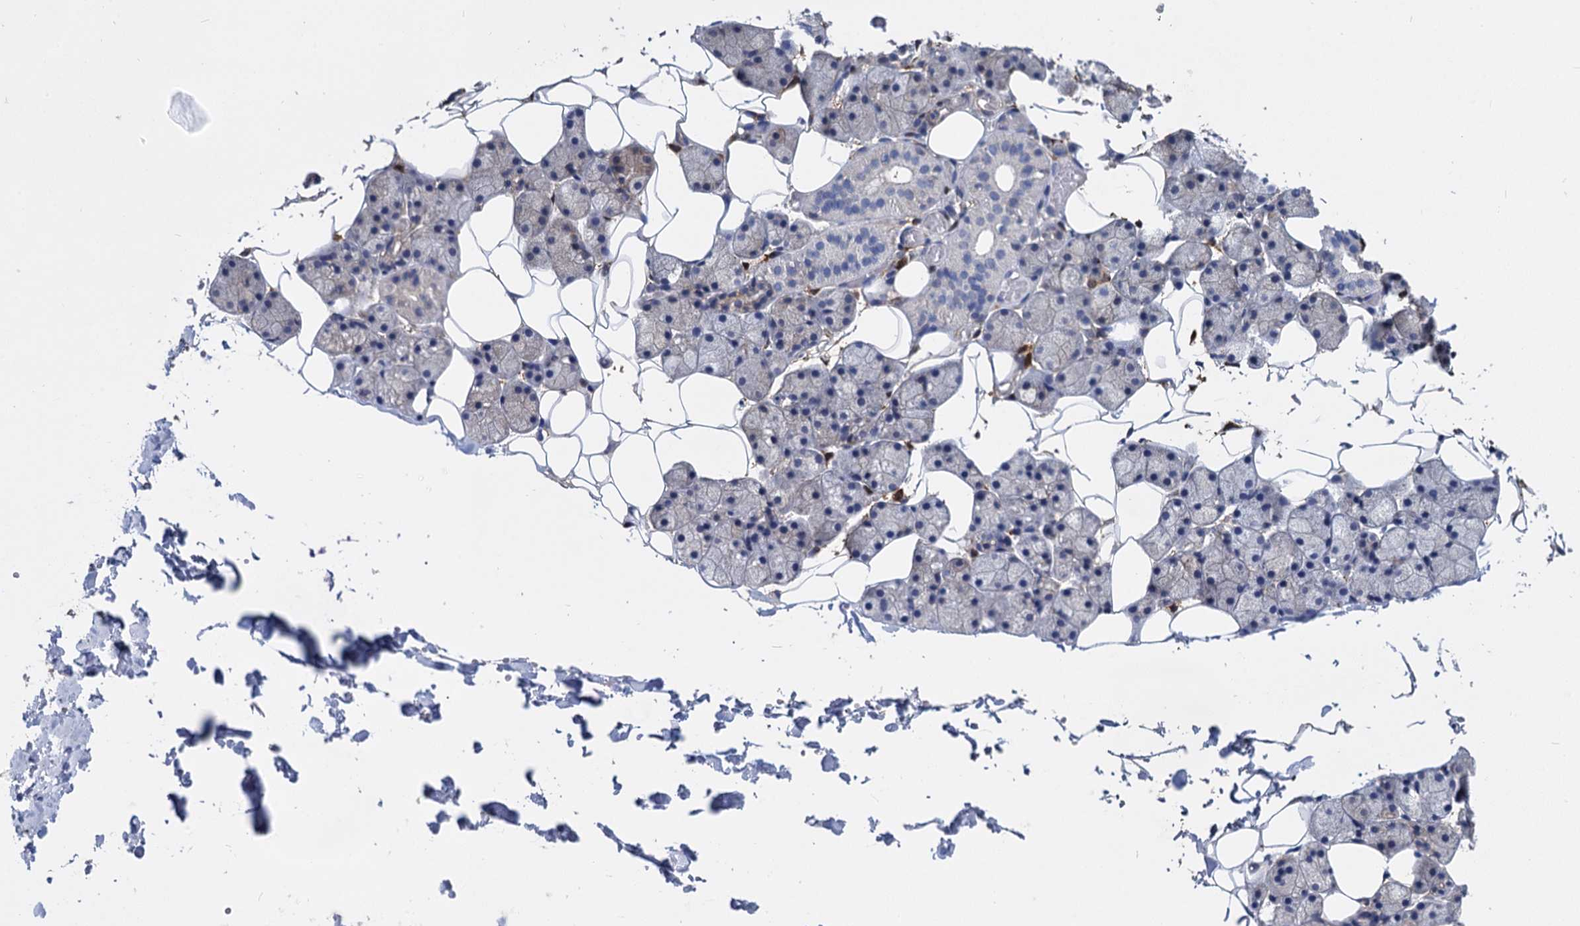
{"staining": {"intensity": "weak", "quantity": "25%-75%", "location": "cytoplasmic/membranous"}, "tissue": "salivary gland", "cell_type": "Glandular cells", "image_type": "normal", "snomed": [{"axis": "morphology", "description": "Normal tissue, NOS"}, {"axis": "topography", "description": "Salivary gland"}], "caption": "Immunohistochemical staining of normal salivary gland exhibits low levels of weak cytoplasmic/membranous staining in approximately 25%-75% of glandular cells. (Brightfield microscopy of DAB IHC at high magnification).", "gene": "GSTM3", "patient": {"sex": "female", "age": 33}}